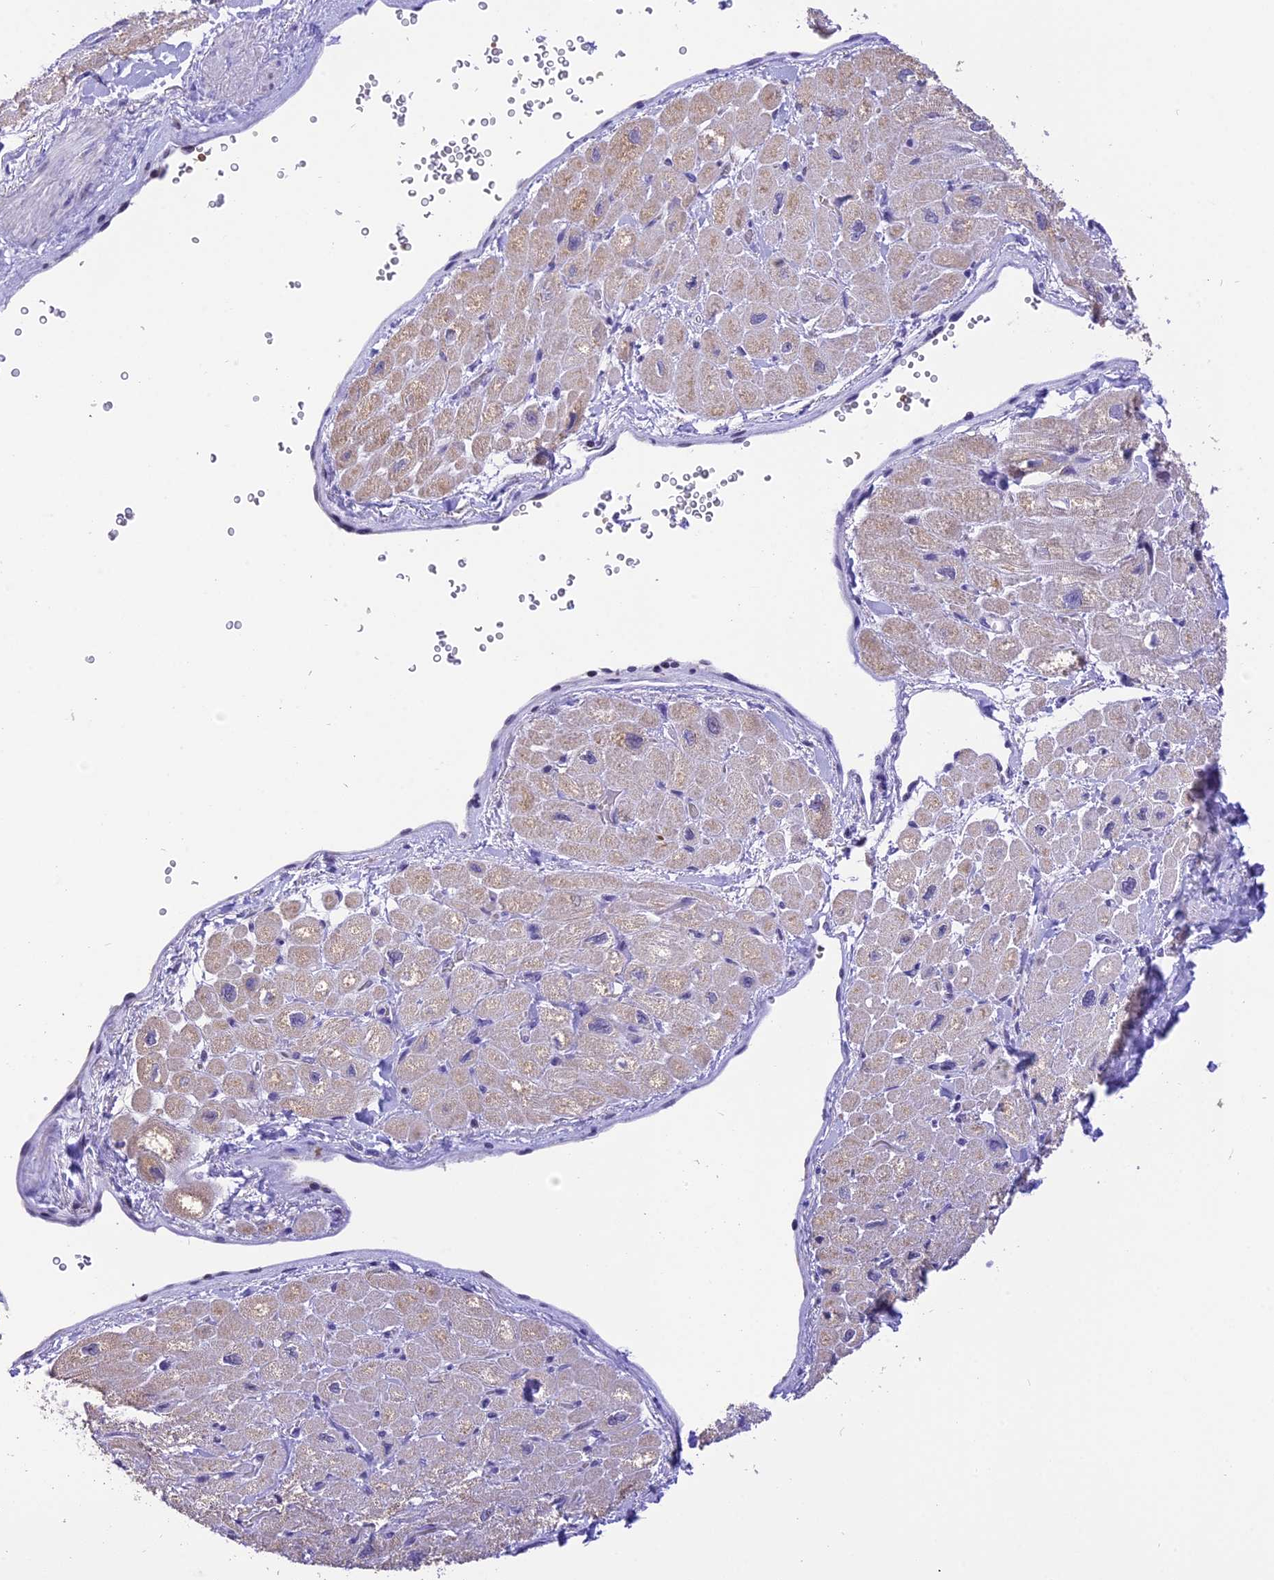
{"staining": {"intensity": "negative", "quantity": "none", "location": "none"}, "tissue": "heart muscle", "cell_type": "Cardiomyocytes", "image_type": "normal", "snomed": [{"axis": "morphology", "description": "Normal tissue, NOS"}, {"axis": "topography", "description": "Heart"}], "caption": "Human heart muscle stained for a protein using IHC shows no expression in cardiomyocytes.", "gene": "AHSP", "patient": {"sex": "male", "age": 65}}